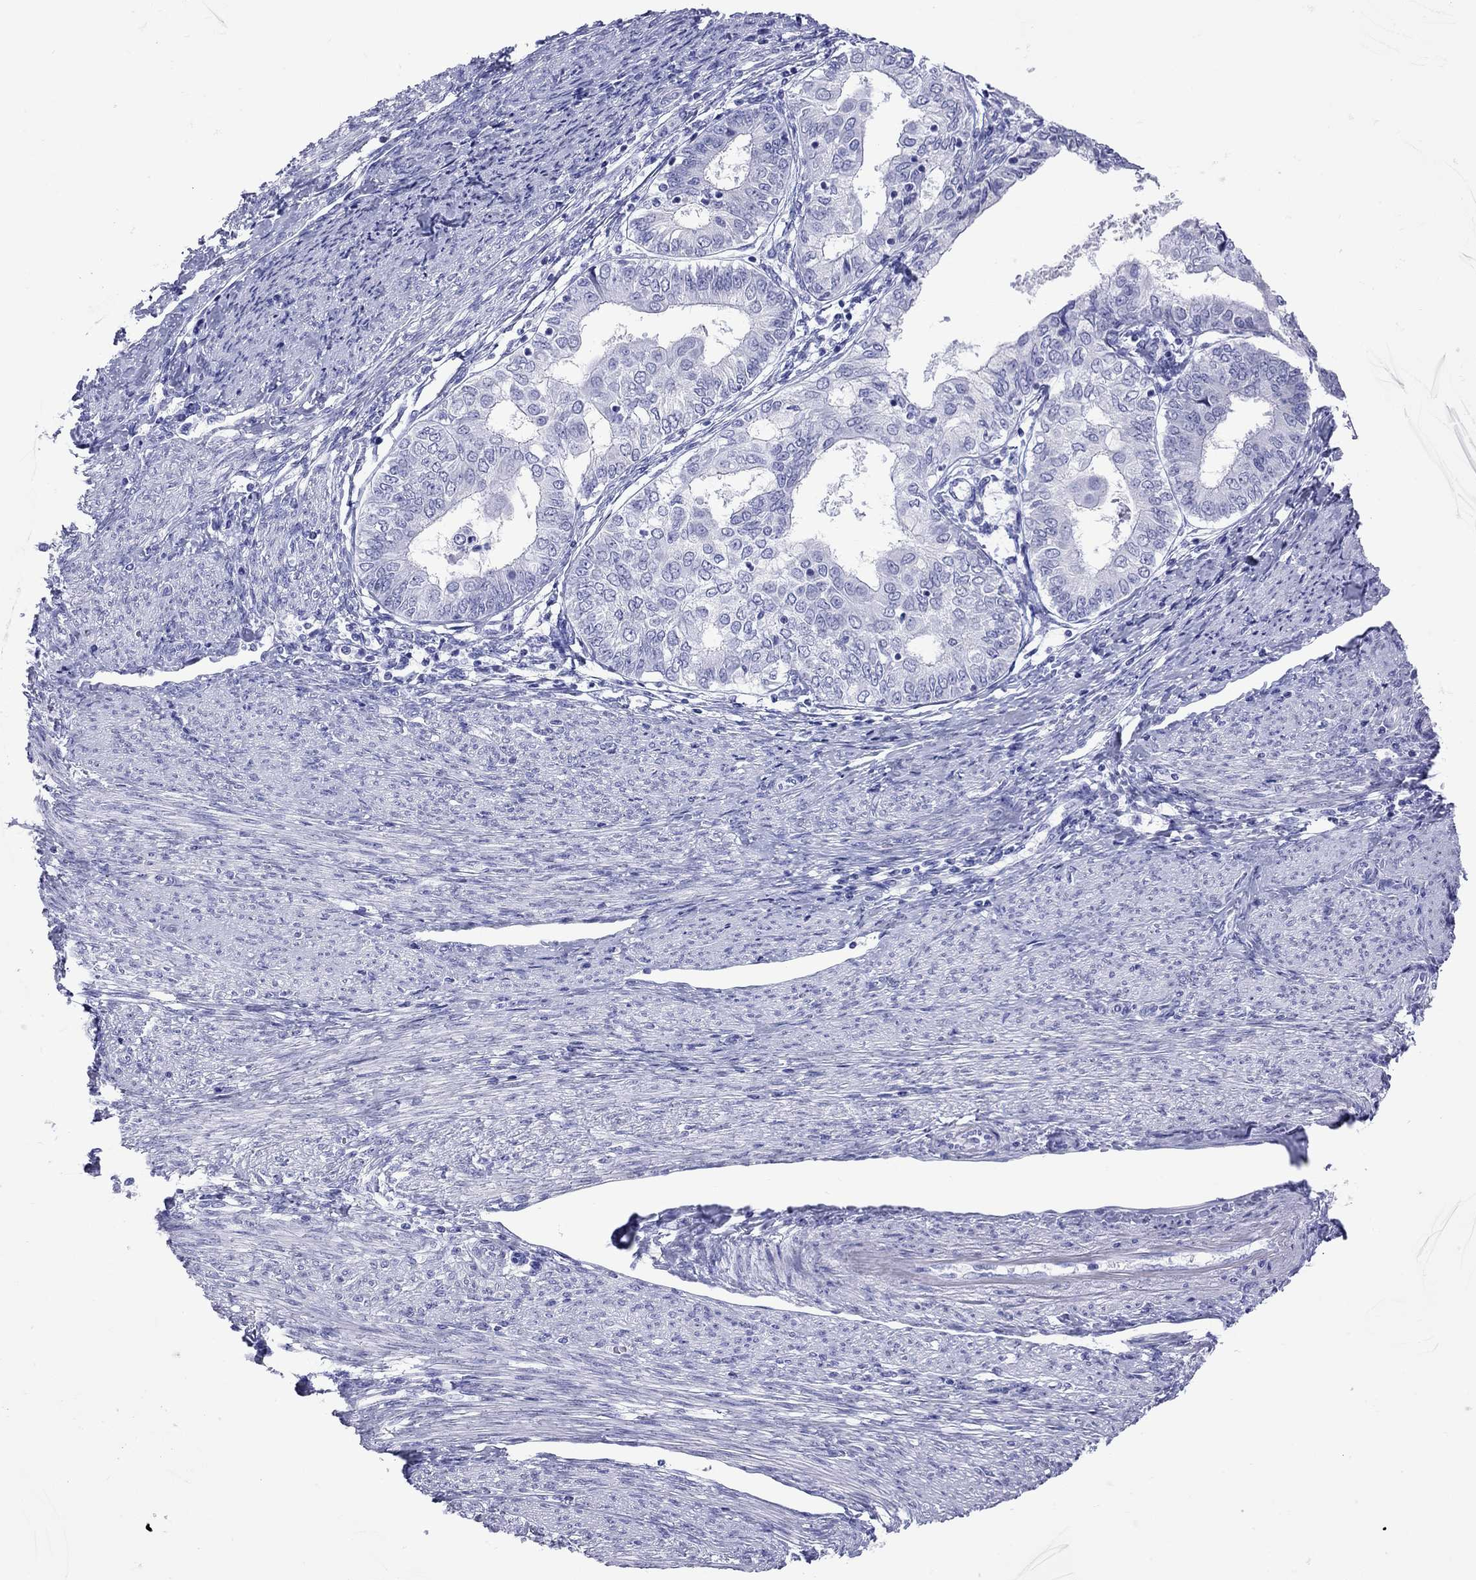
{"staining": {"intensity": "negative", "quantity": "none", "location": "none"}, "tissue": "endometrial cancer", "cell_type": "Tumor cells", "image_type": "cancer", "snomed": [{"axis": "morphology", "description": "Adenocarcinoma, NOS"}, {"axis": "topography", "description": "Endometrium"}], "caption": "IHC of endometrial cancer (adenocarcinoma) exhibits no positivity in tumor cells.", "gene": "GRIA2", "patient": {"sex": "female", "age": 68}}